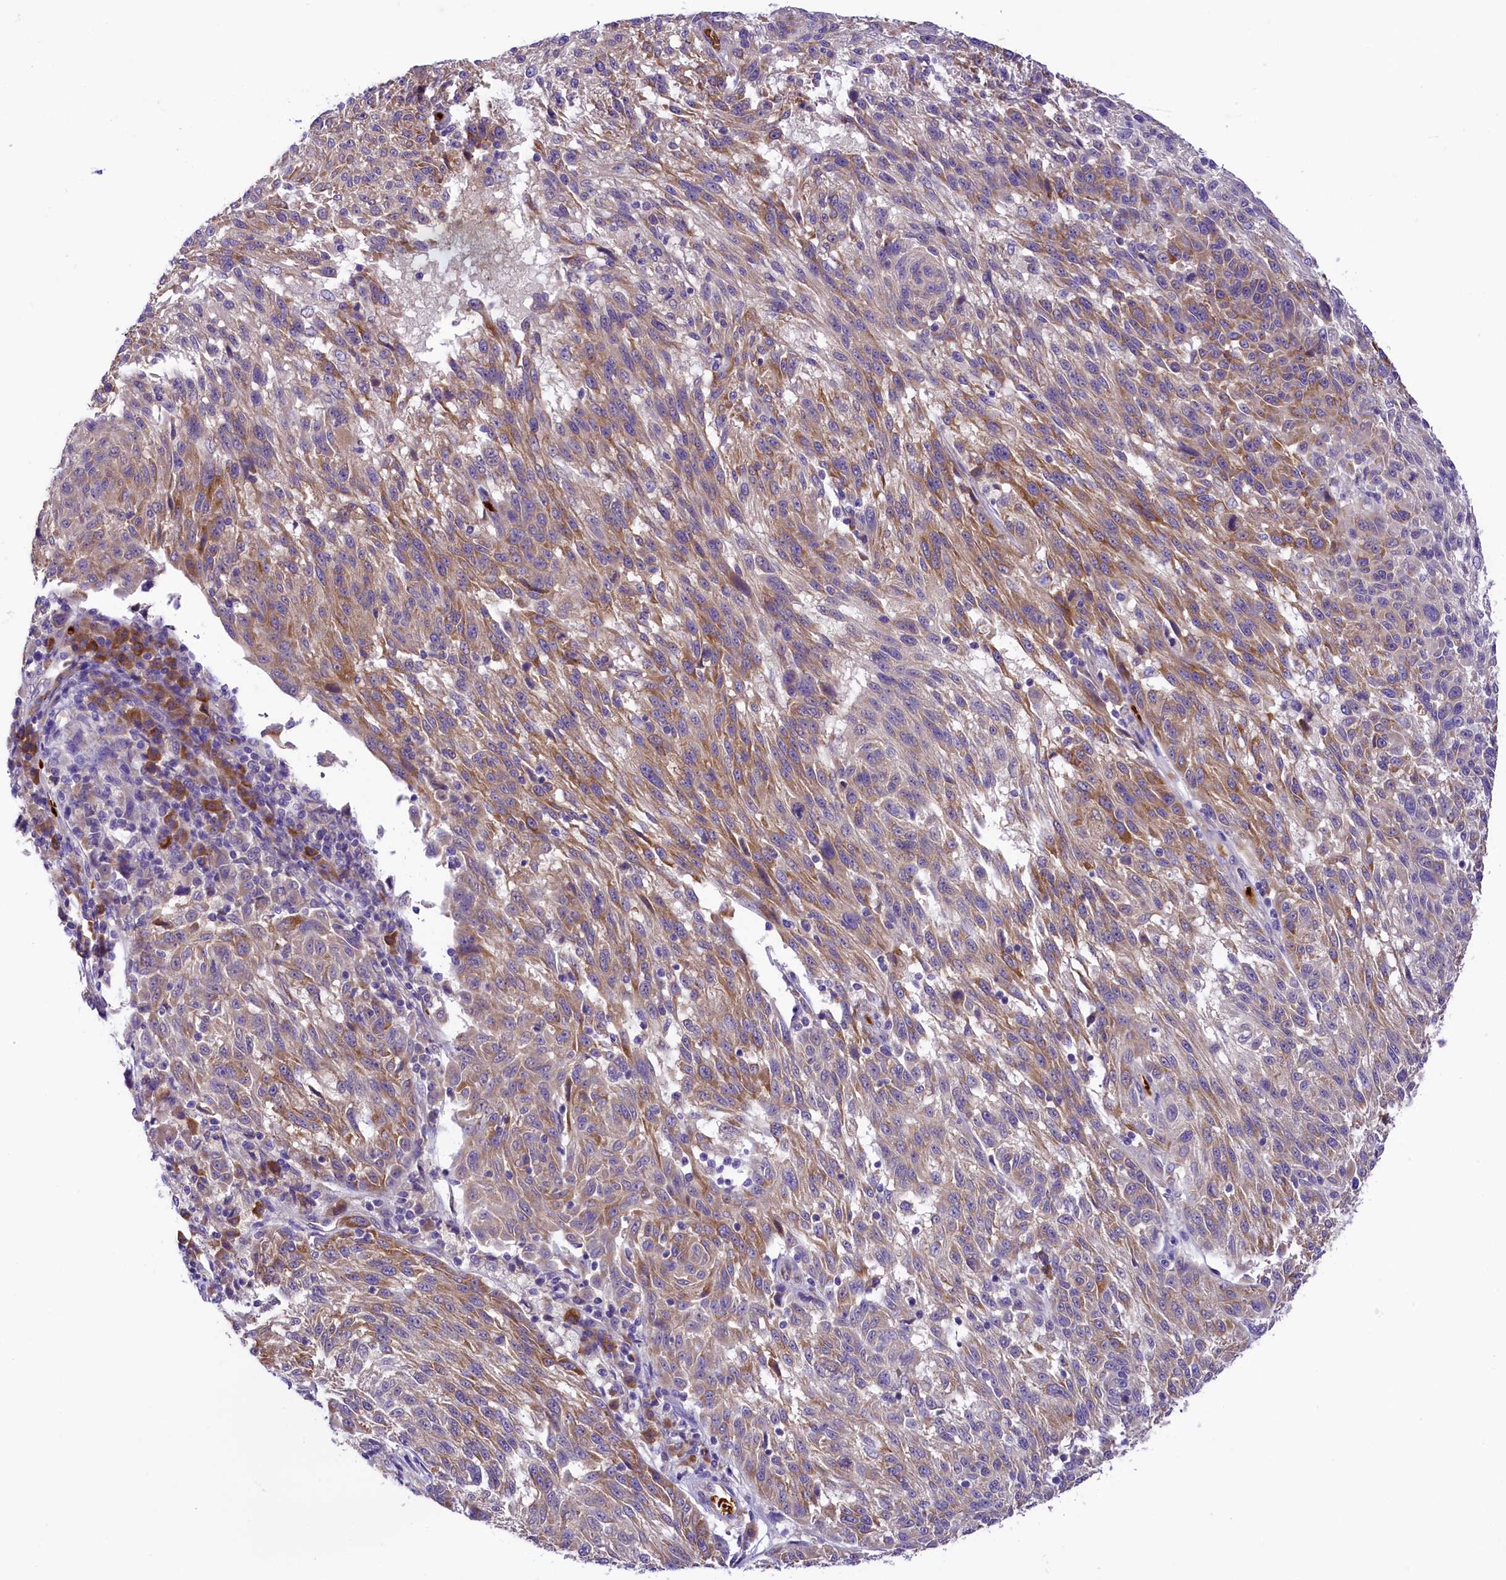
{"staining": {"intensity": "moderate", "quantity": ">75%", "location": "cytoplasmic/membranous"}, "tissue": "melanoma", "cell_type": "Tumor cells", "image_type": "cancer", "snomed": [{"axis": "morphology", "description": "Malignant melanoma, NOS"}, {"axis": "topography", "description": "Skin"}], "caption": "Tumor cells demonstrate moderate cytoplasmic/membranous staining in about >75% of cells in melanoma. Nuclei are stained in blue.", "gene": "LARP4", "patient": {"sex": "male", "age": 53}}